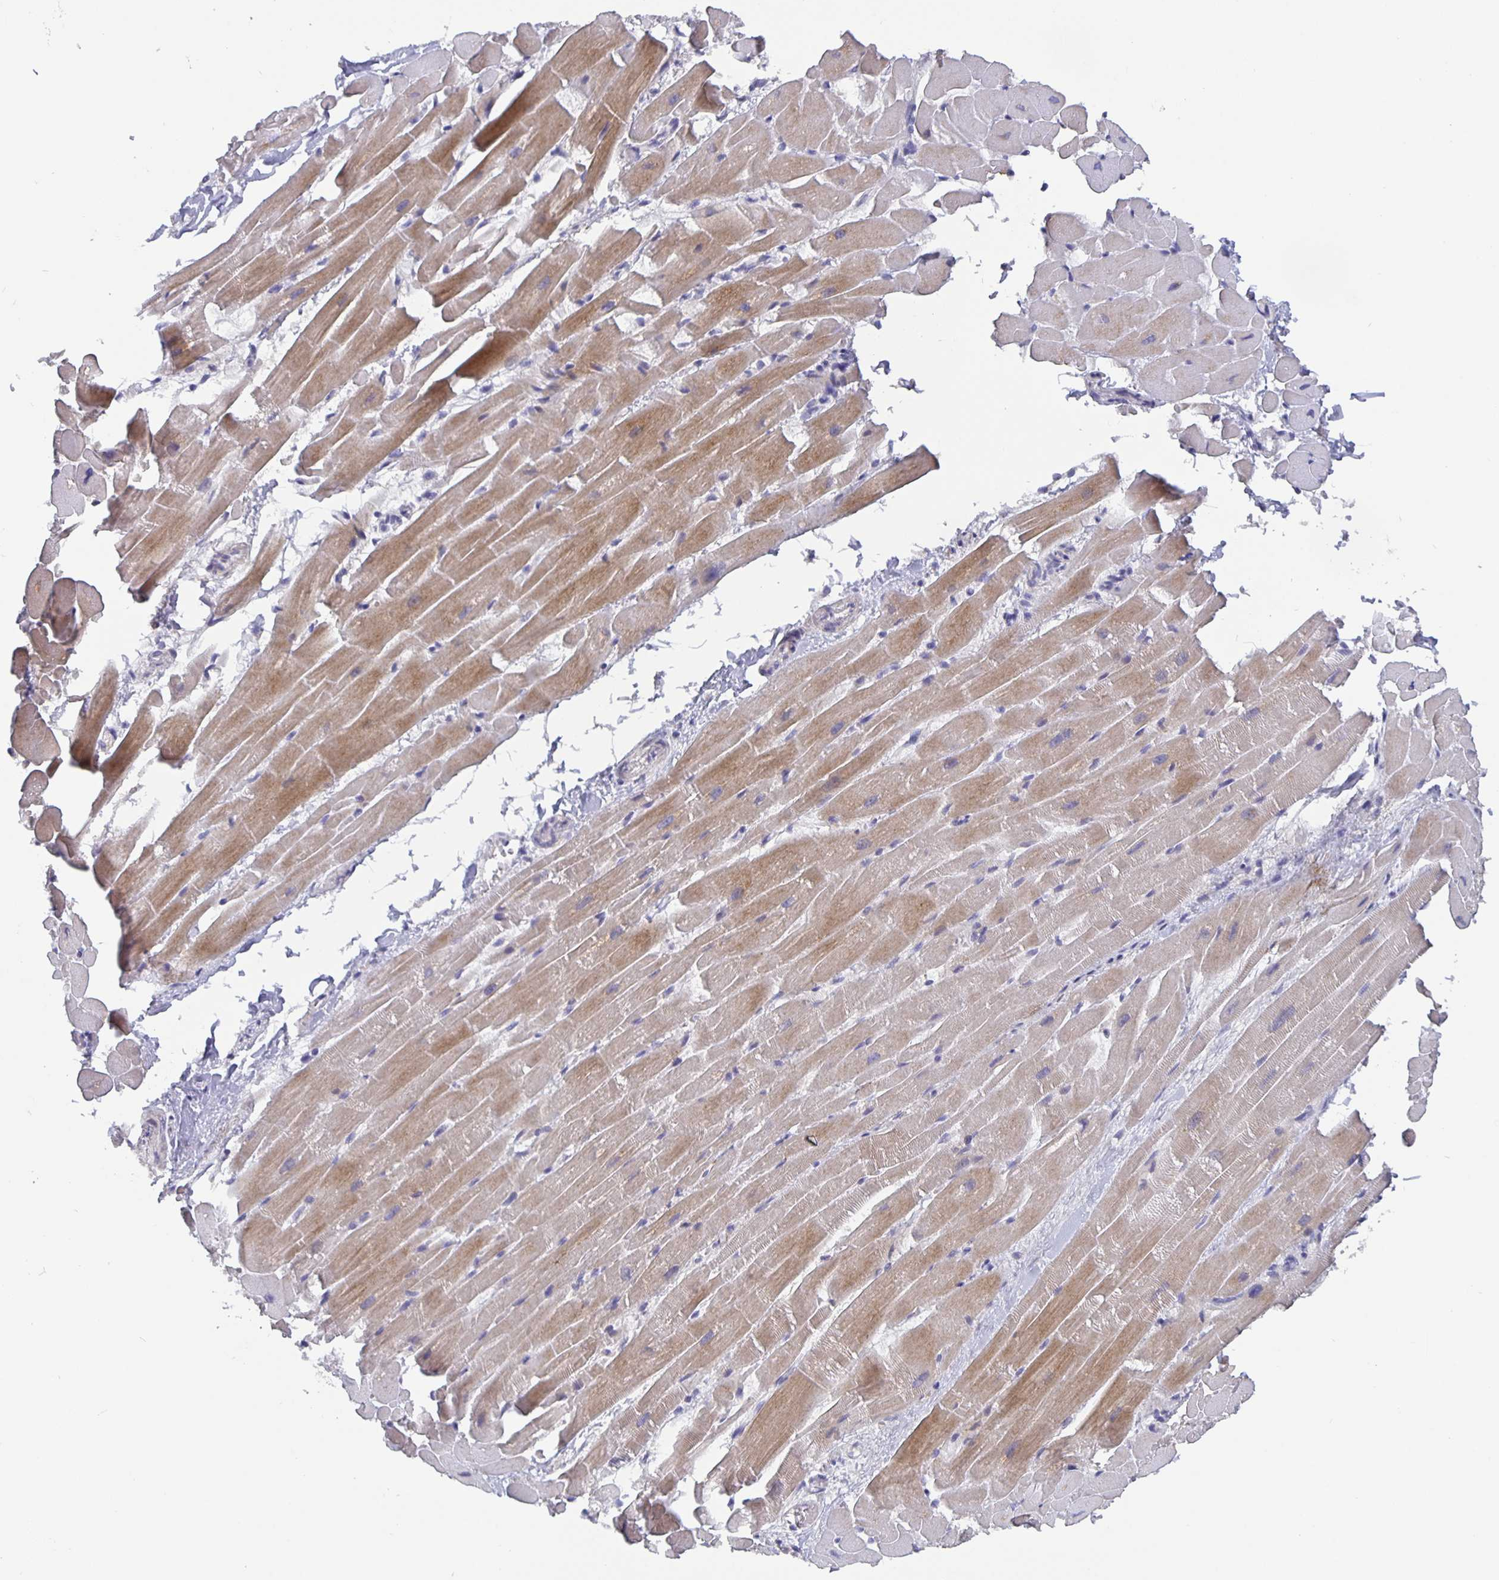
{"staining": {"intensity": "moderate", "quantity": "25%-75%", "location": "cytoplasmic/membranous"}, "tissue": "heart muscle", "cell_type": "Cardiomyocytes", "image_type": "normal", "snomed": [{"axis": "morphology", "description": "Normal tissue, NOS"}, {"axis": "topography", "description": "Heart"}], "caption": "DAB immunohistochemical staining of normal human heart muscle displays moderate cytoplasmic/membranous protein staining in about 25%-75% of cardiomyocytes. (Stains: DAB (3,3'-diaminobenzidine) in brown, nuclei in blue, Microscopy: brightfield microscopy at high magnification).", "gene": "GDF15", "patient": {"sex": "male", "age": 37}}